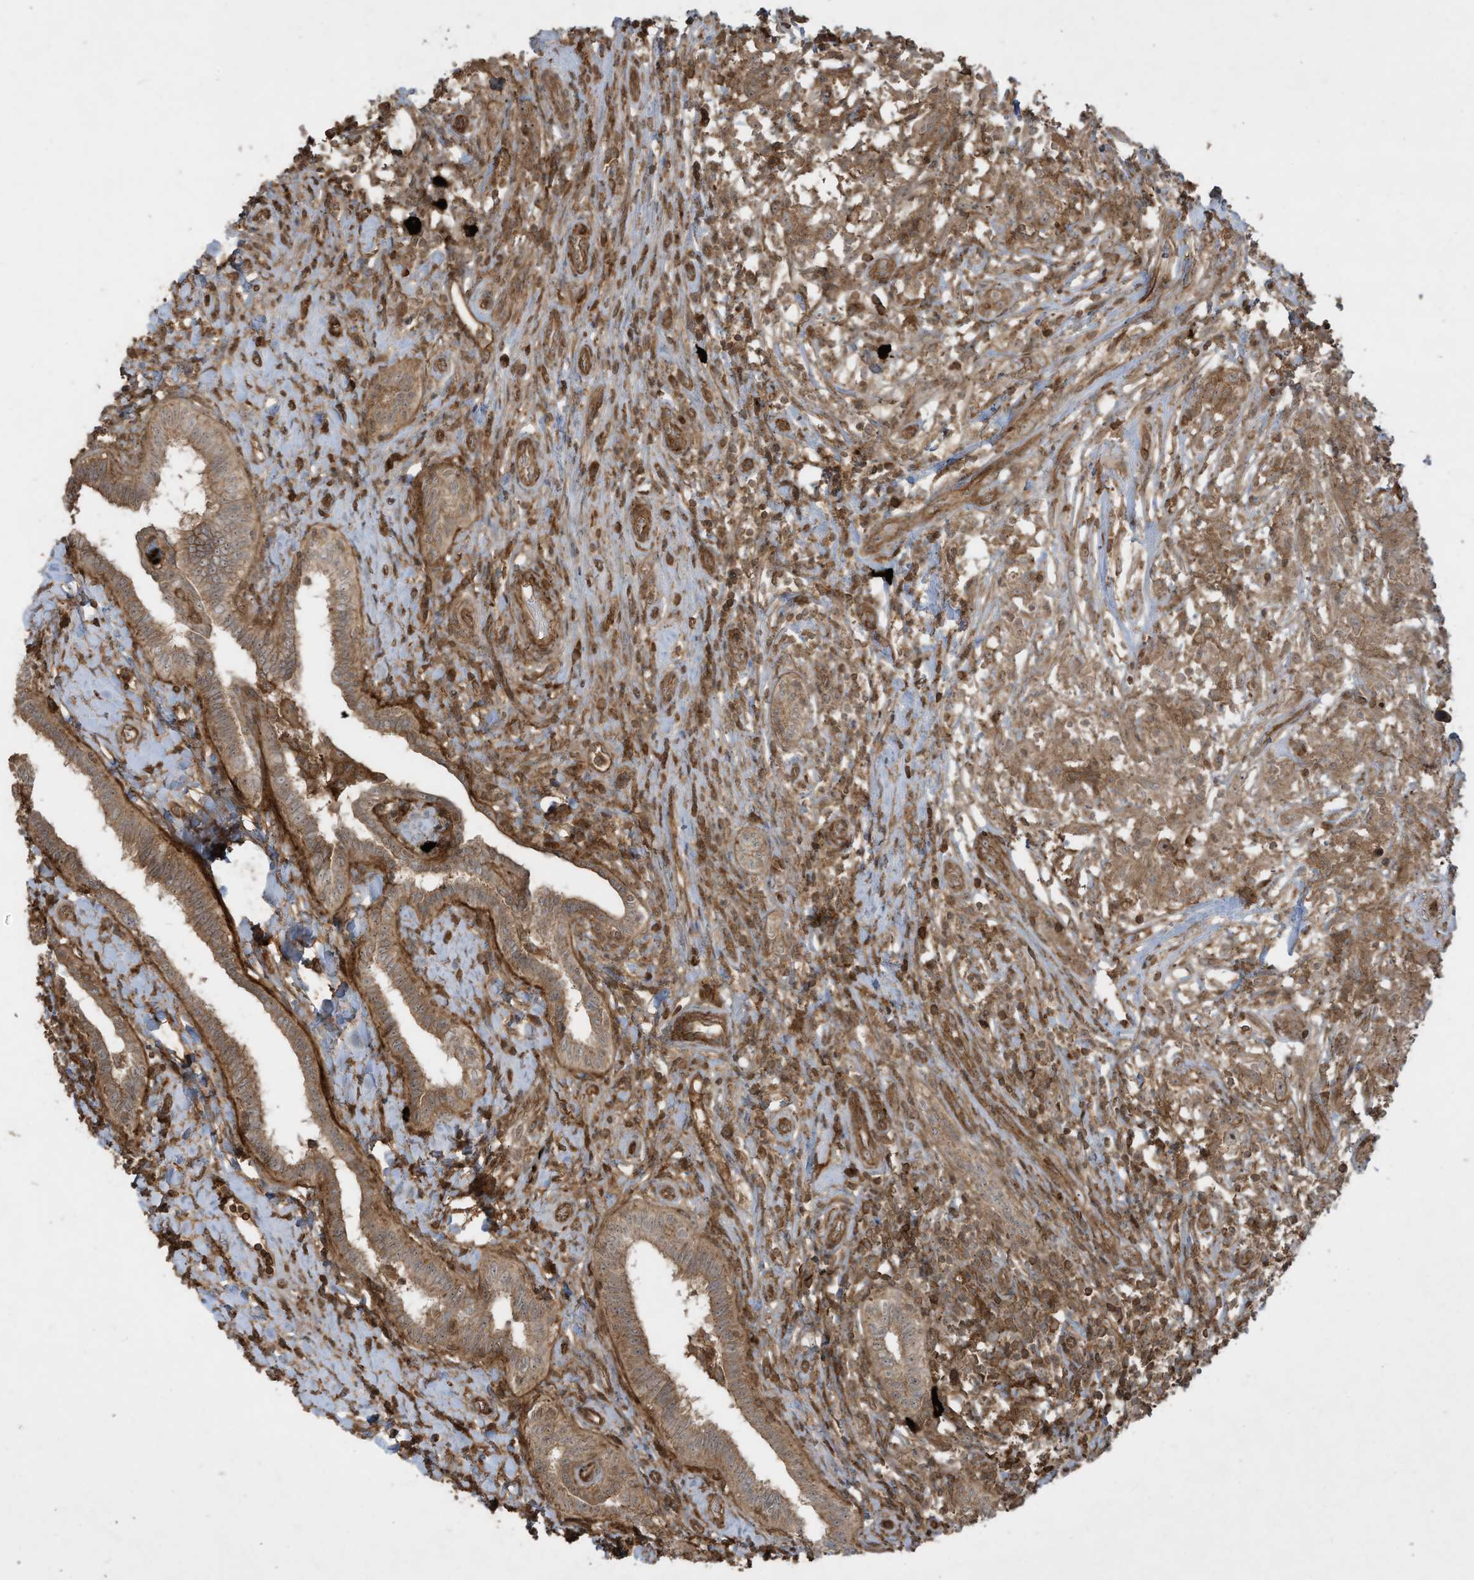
{"staining": {"intensity": "moderate", "quantity": ">75%", "location": "cytoplasmic/membranous"}, "tissue": "testis cancer", "cell_type": "Tumor cells", "image_type": "cancer", "snomed": [{"axis": "morphology", "description": "Seminoma, NOS"}, {"axis": "topography", "description": "Testis"}], "caption": "Testis cancer stained with immunohistochemistry displays moderate cytoplasmic/membranous positivity in about >75% of tumor cells.", "gene": "DDIT4", "patient": {"sex": "male", "age": 49}}